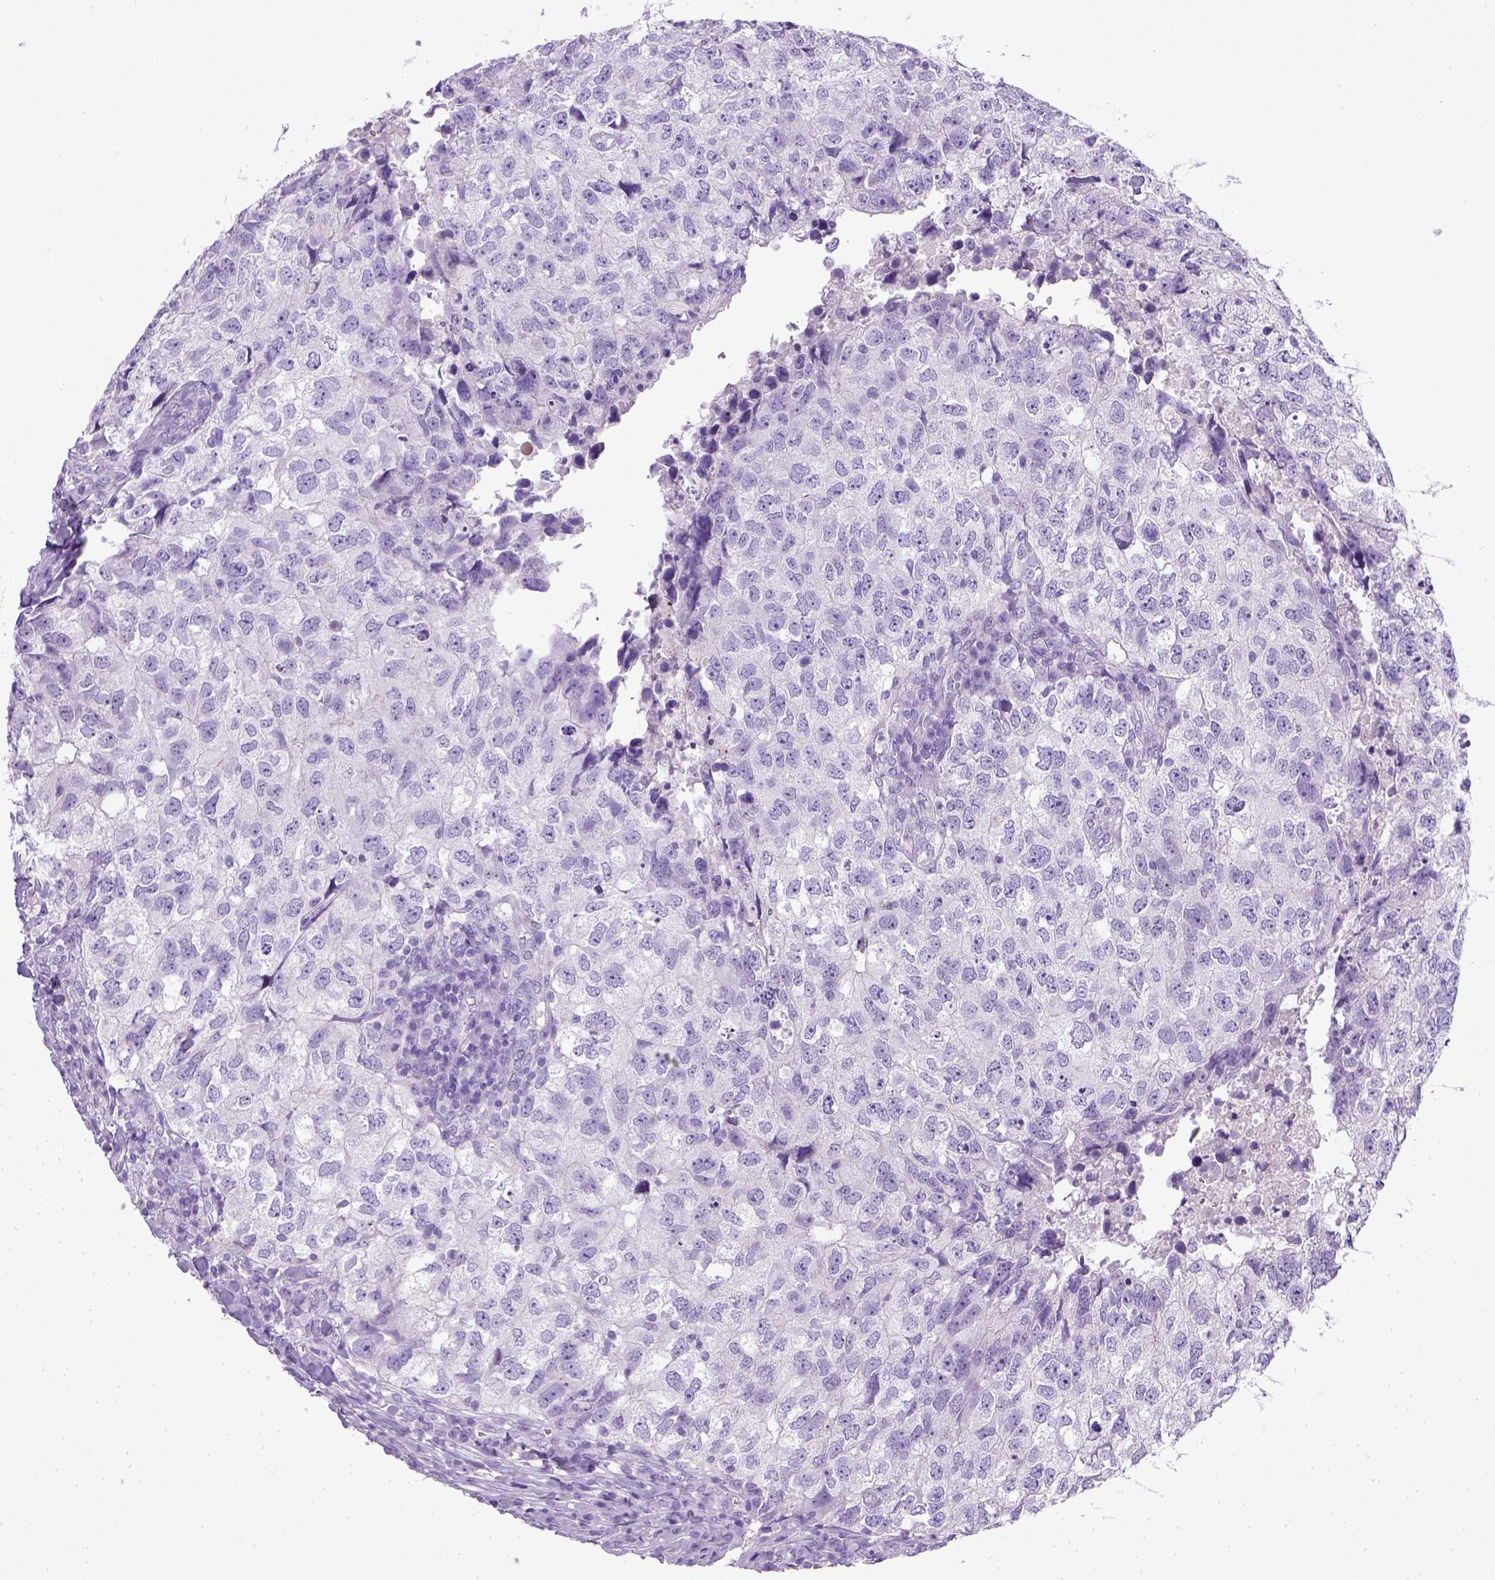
{"staining": {"intensity": "negative", "quantity": "none", "location": "none"}, "tissue": "breast cancer", "cell_type": "Tumor cells", "image_type": "cancer", "snomed": [{"axis": "morphology", "description": "Duct carcinoma"}, {"axis": "topography", "description": "Breast"}], "caption": "The IHC micrograph has no significant expression in tumor cells of breast infiltrating ductal carcinoma tissue.", "gene": "KRT71", "patient": {"sex": "female", "age": 30}}